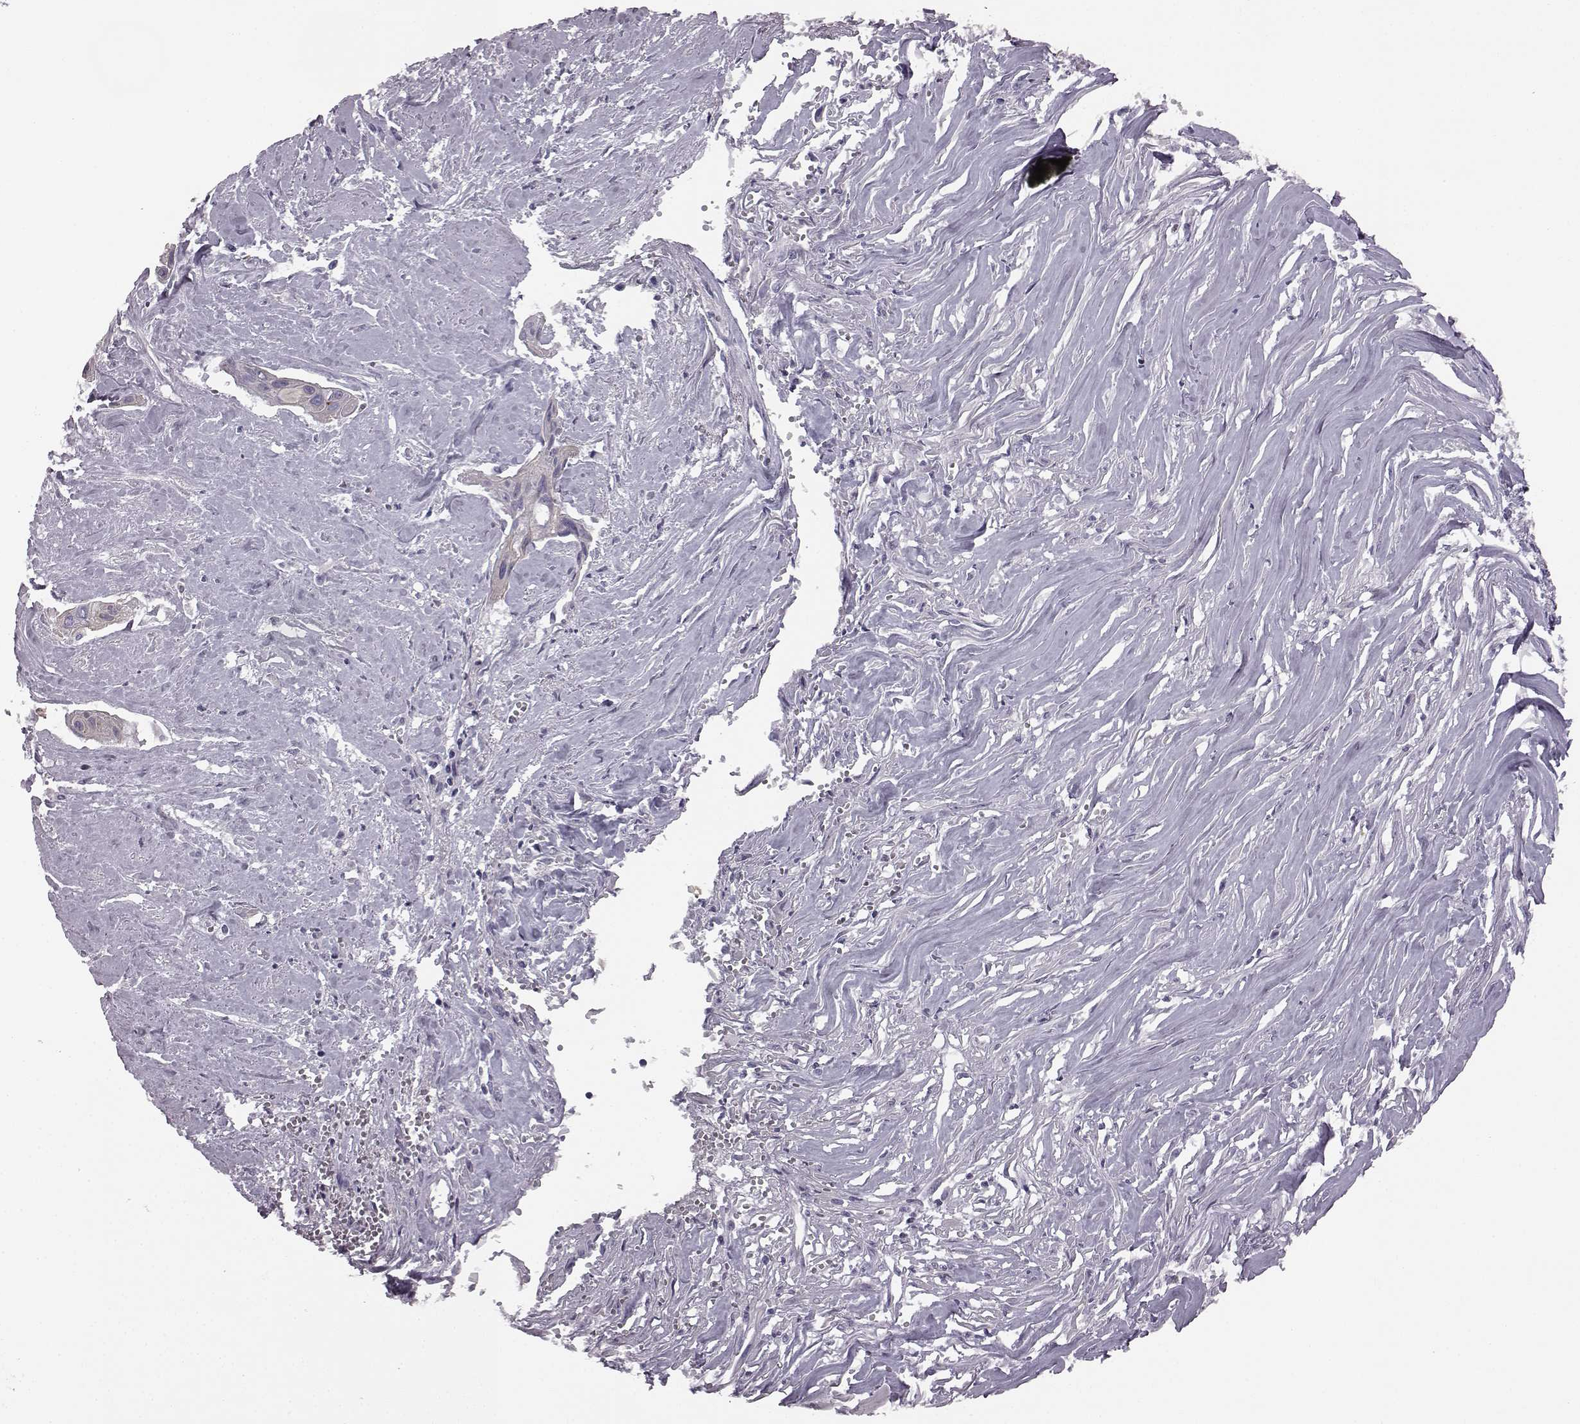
{"staining": {"intensity": "negative", "quantity": "none", "location": "none"}, "tissue": "cervical cancer", "cell_type": "Tumor cells", "image_type": "cancer", "snomed": [{"axis": "morphology", "description": "Squamous cell carcinoma, NOS"}, {"axis": "topography", "description": "Cervix"}], "caption": "The micrograph displays no significant staining in tumor cells of cervical cancer (squamous cell carcinoma).", "gene": "ODAD4", "patient": {"sex": "female", "age": 49}}